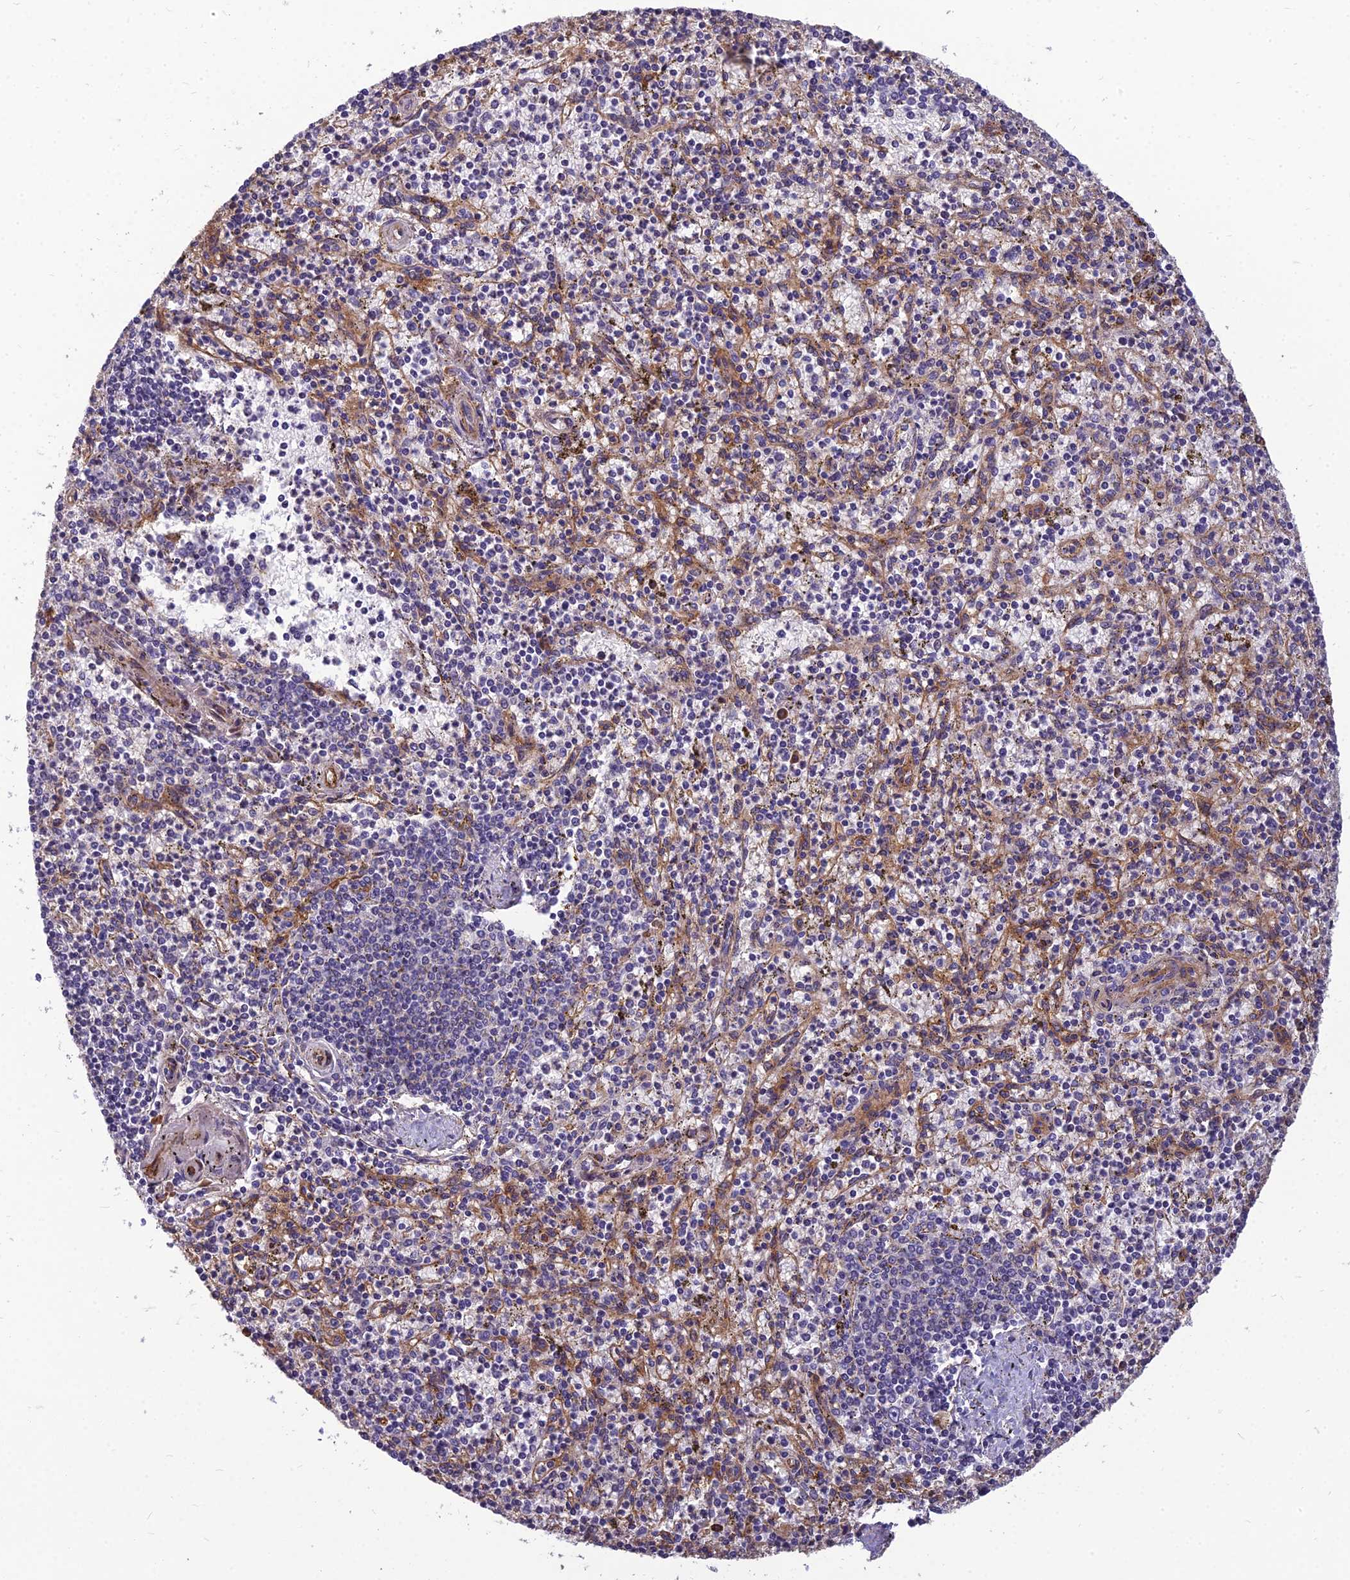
{"staining": {"intensity": "negative", "quantity": "none", "location": "none"}, "tissue": "spleen", "cell_type": "Cells in red pulp", "image_type": "normal", "snomed": [{"axis": "morphology", "description": "Normal tissue, NOS"}, {"axis": "topography", "description": "Spleen"}], "caption": "A high-resolution photomicrograph shows immunohistochemistry staining of benign spleen, which reveals no significant staining in cells in red pulp.", "gene": "TSPAN15", "patient": {"sex": "male", "age": 72}}